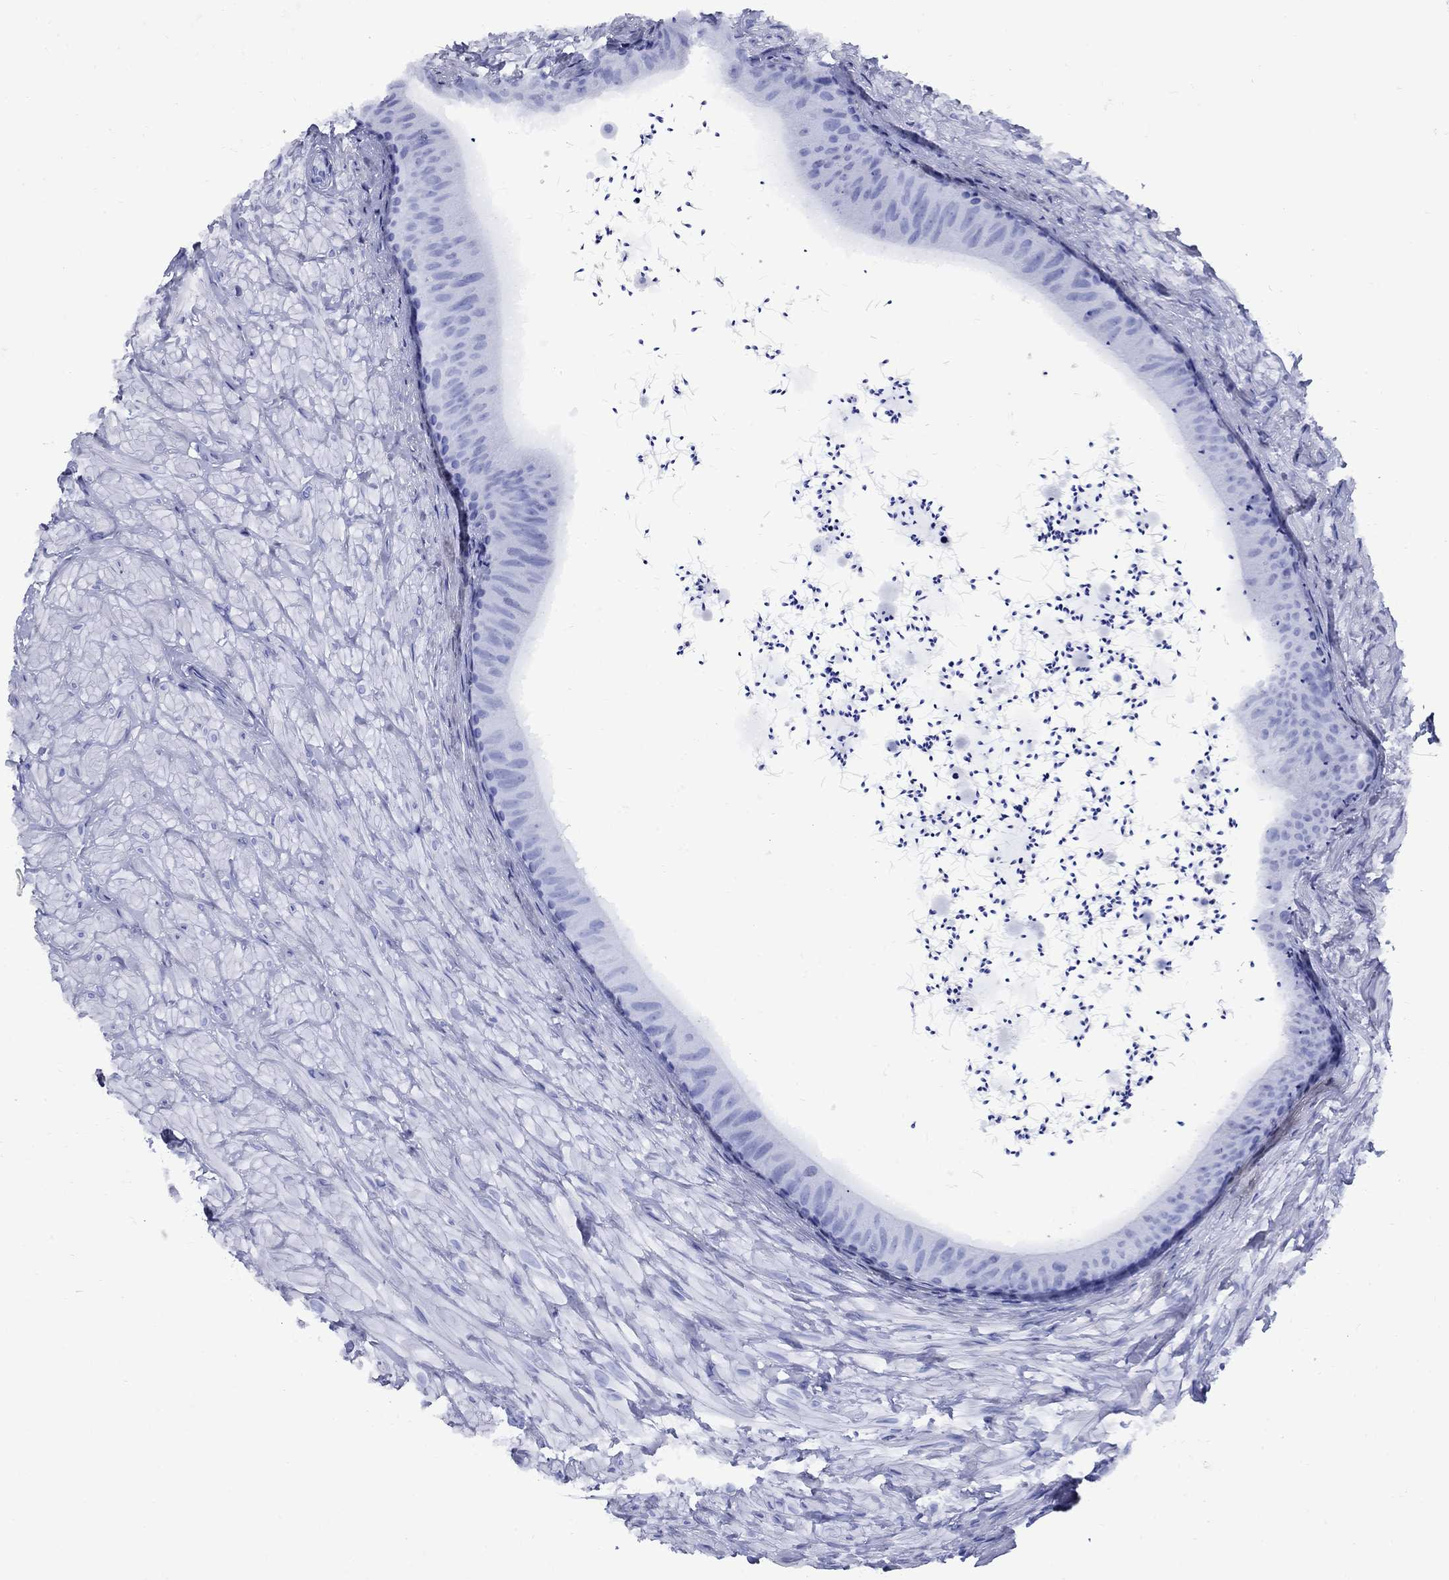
{"staining": {"intensity": "negative", "quantity": "none", "location": "none"}, "tissue": "epididymis", "cell_type": "Glandular cells", "image_type": "normal", "snomed": [{"axis": "morphology", "description": "Normal tissue, NOS"}, {"axis": "topography", "description": "Epididymis"}], "caption": "This is an immunohistochemistry (IHC) image of normal human epididymis. There is no staining in glandular cells.", "gene": "SMCP", "patient": {"sex": "male", "age": 32}}